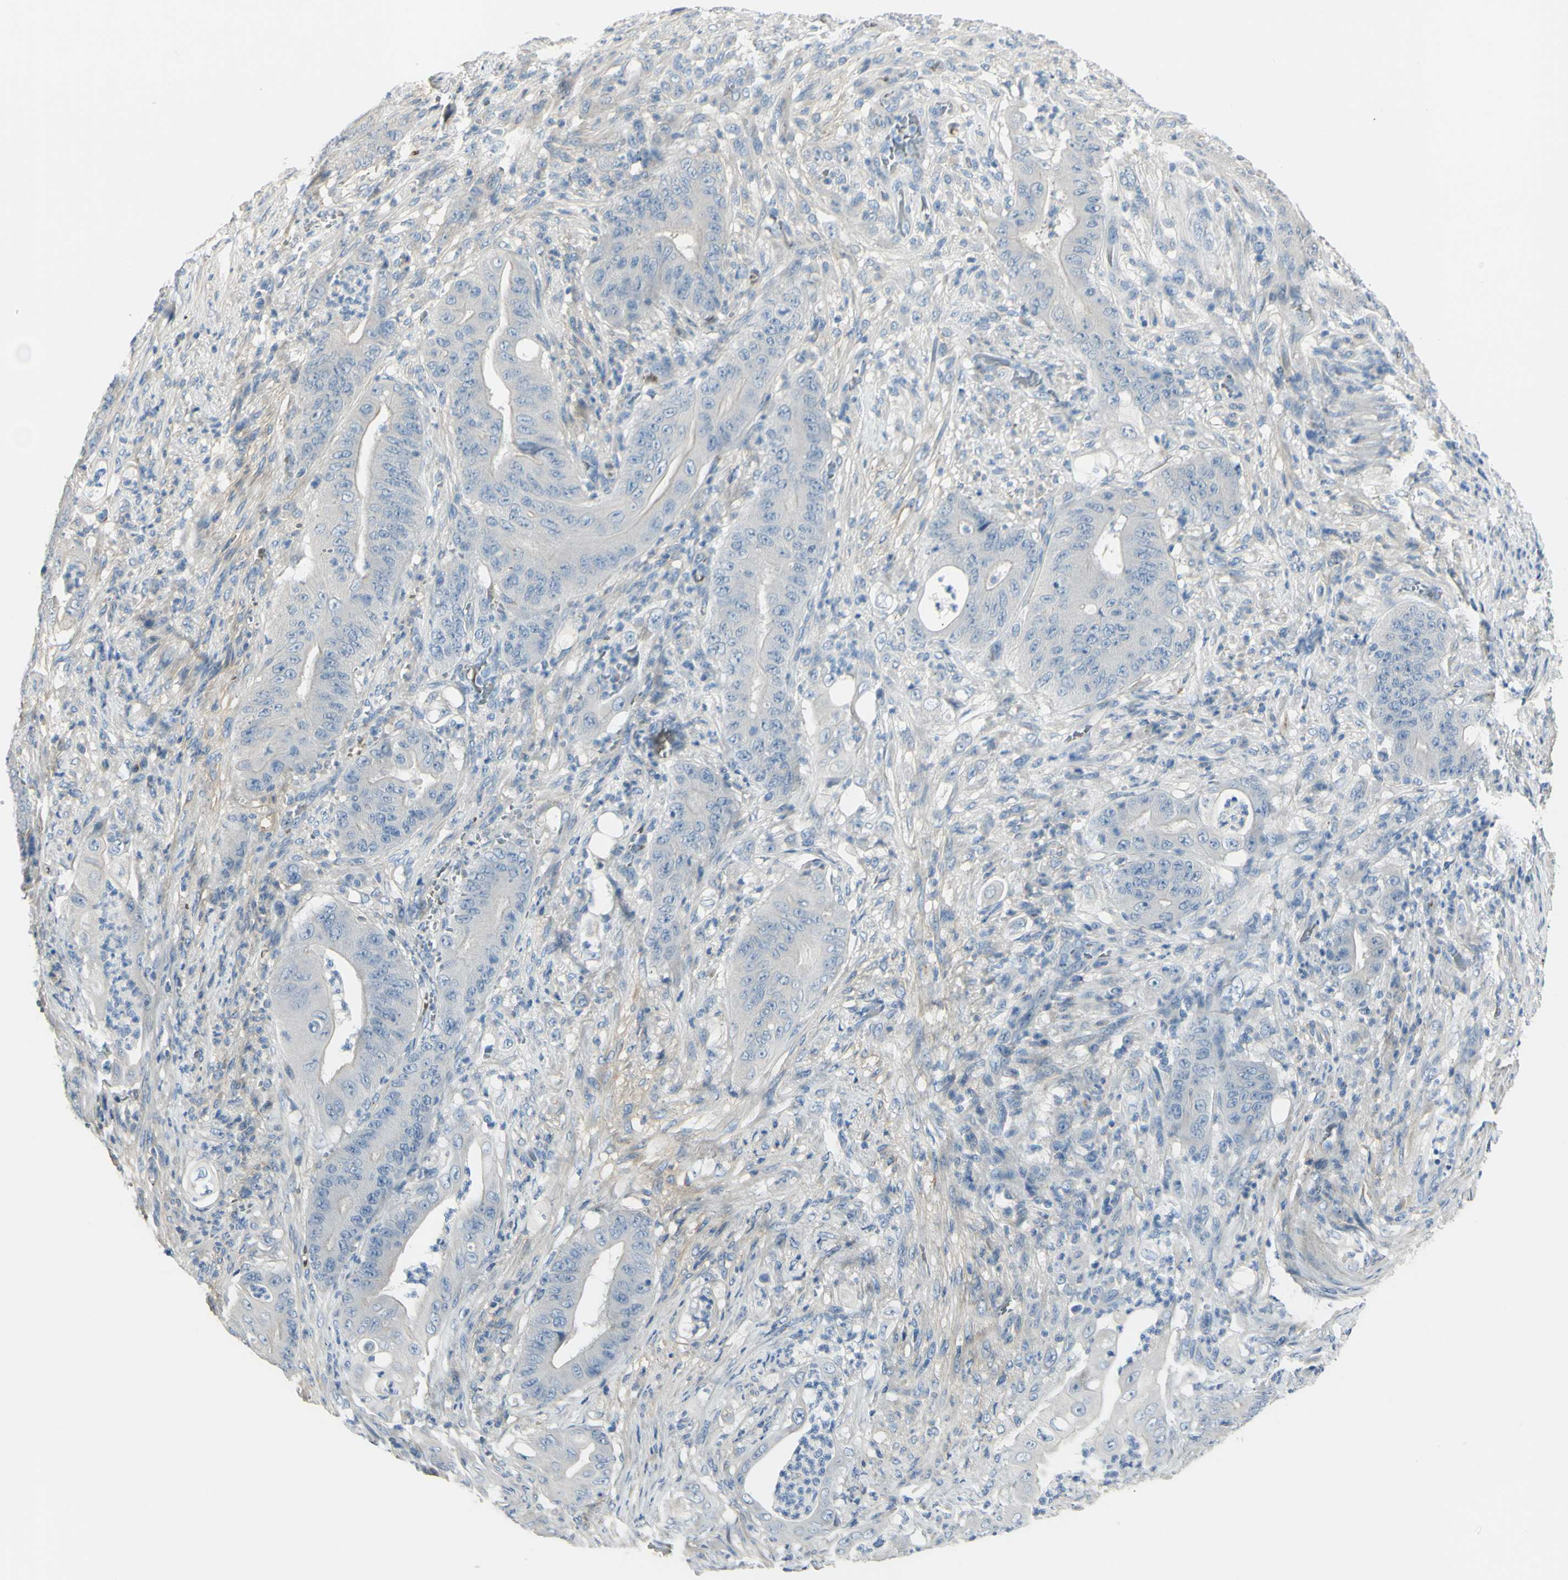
{"staining": {"intensity": "negative", "quantity": "none", "location": "none"}, "tissue": "stomach cancer", "cell_type": "Tumor cells", "image_type": "cancer", "snomed": [{"axis": "morphology", "description": "Adenocarcinoma, NOS"}, {"axis": "topography", "description": "Stomach"}], "caption": "High magnification brightfield microscopy of stomach adenocarcinoma stained with DAB (3,3'-diaminobenzidine) (brown) and counterstained with hematoxylin (blue): tumor cells show no significant positivity.", "gene": "NCBP2L", "patient": {"sex": "female", "age": 73}}